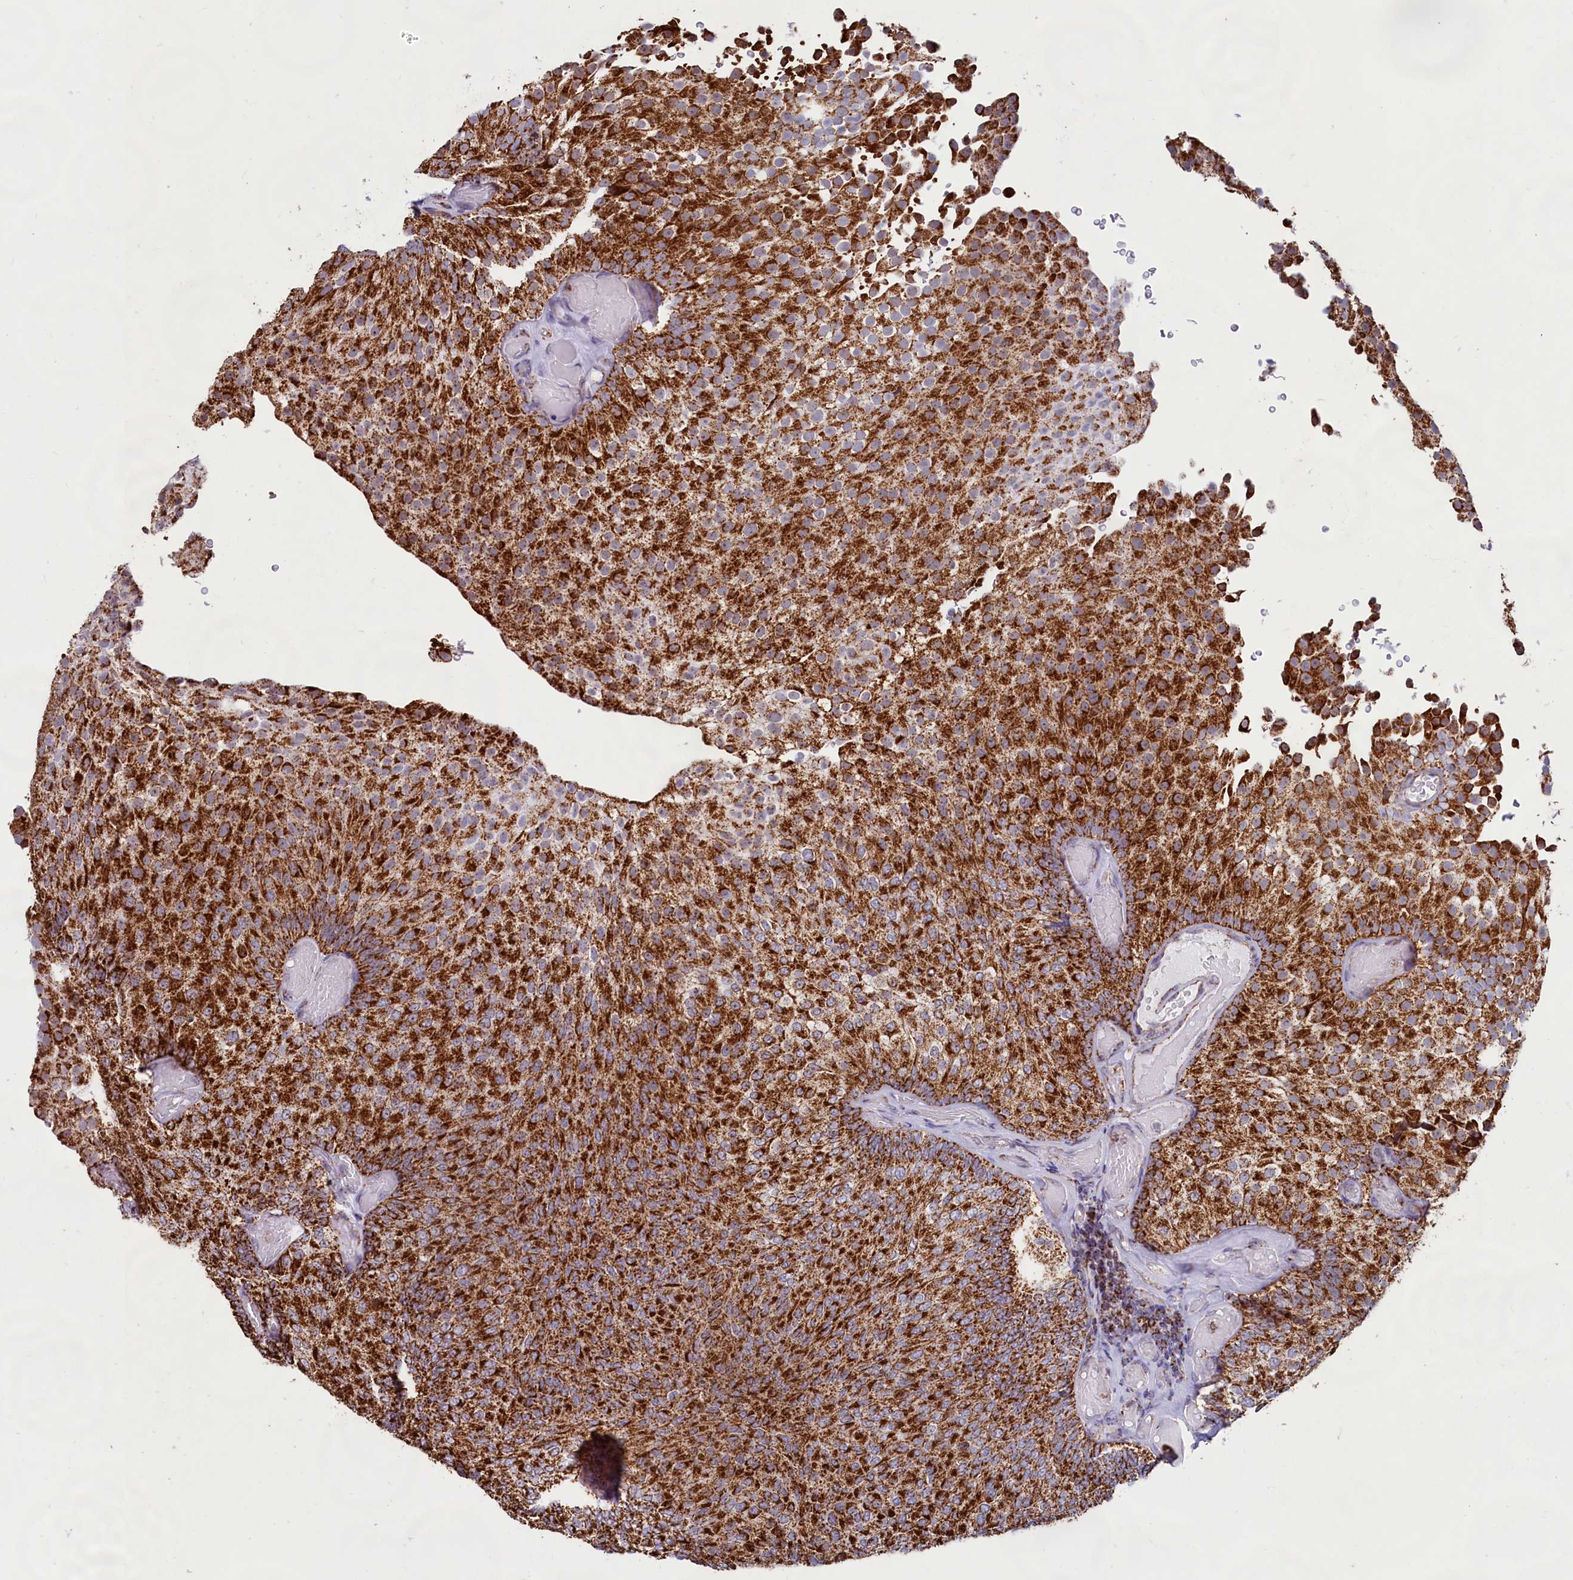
{"staining": {"intensity": "strong", "quantity": ">75%", "location": "cytoplasmic/membranous"}, "tissue": "urothelial cancer", "cell_type": "Tumor cells", "image_type": "cancer", "snomed": [{"axis": "morphology", "description": "Urothelial carcinoma, Low grade"}, {"axis": "topography", "description": "Urinary bladder"}], "caption": "Immunohistochemistry (DAB (3,3'-diaminobenzidine)) staining of low-grade urothelial carcinoma shows strong cytoplasmic/membranous protein expression in approximately >75% of tumor cells.", "gene": "C1D", "patient": {"sex": "male", "age": 78}}